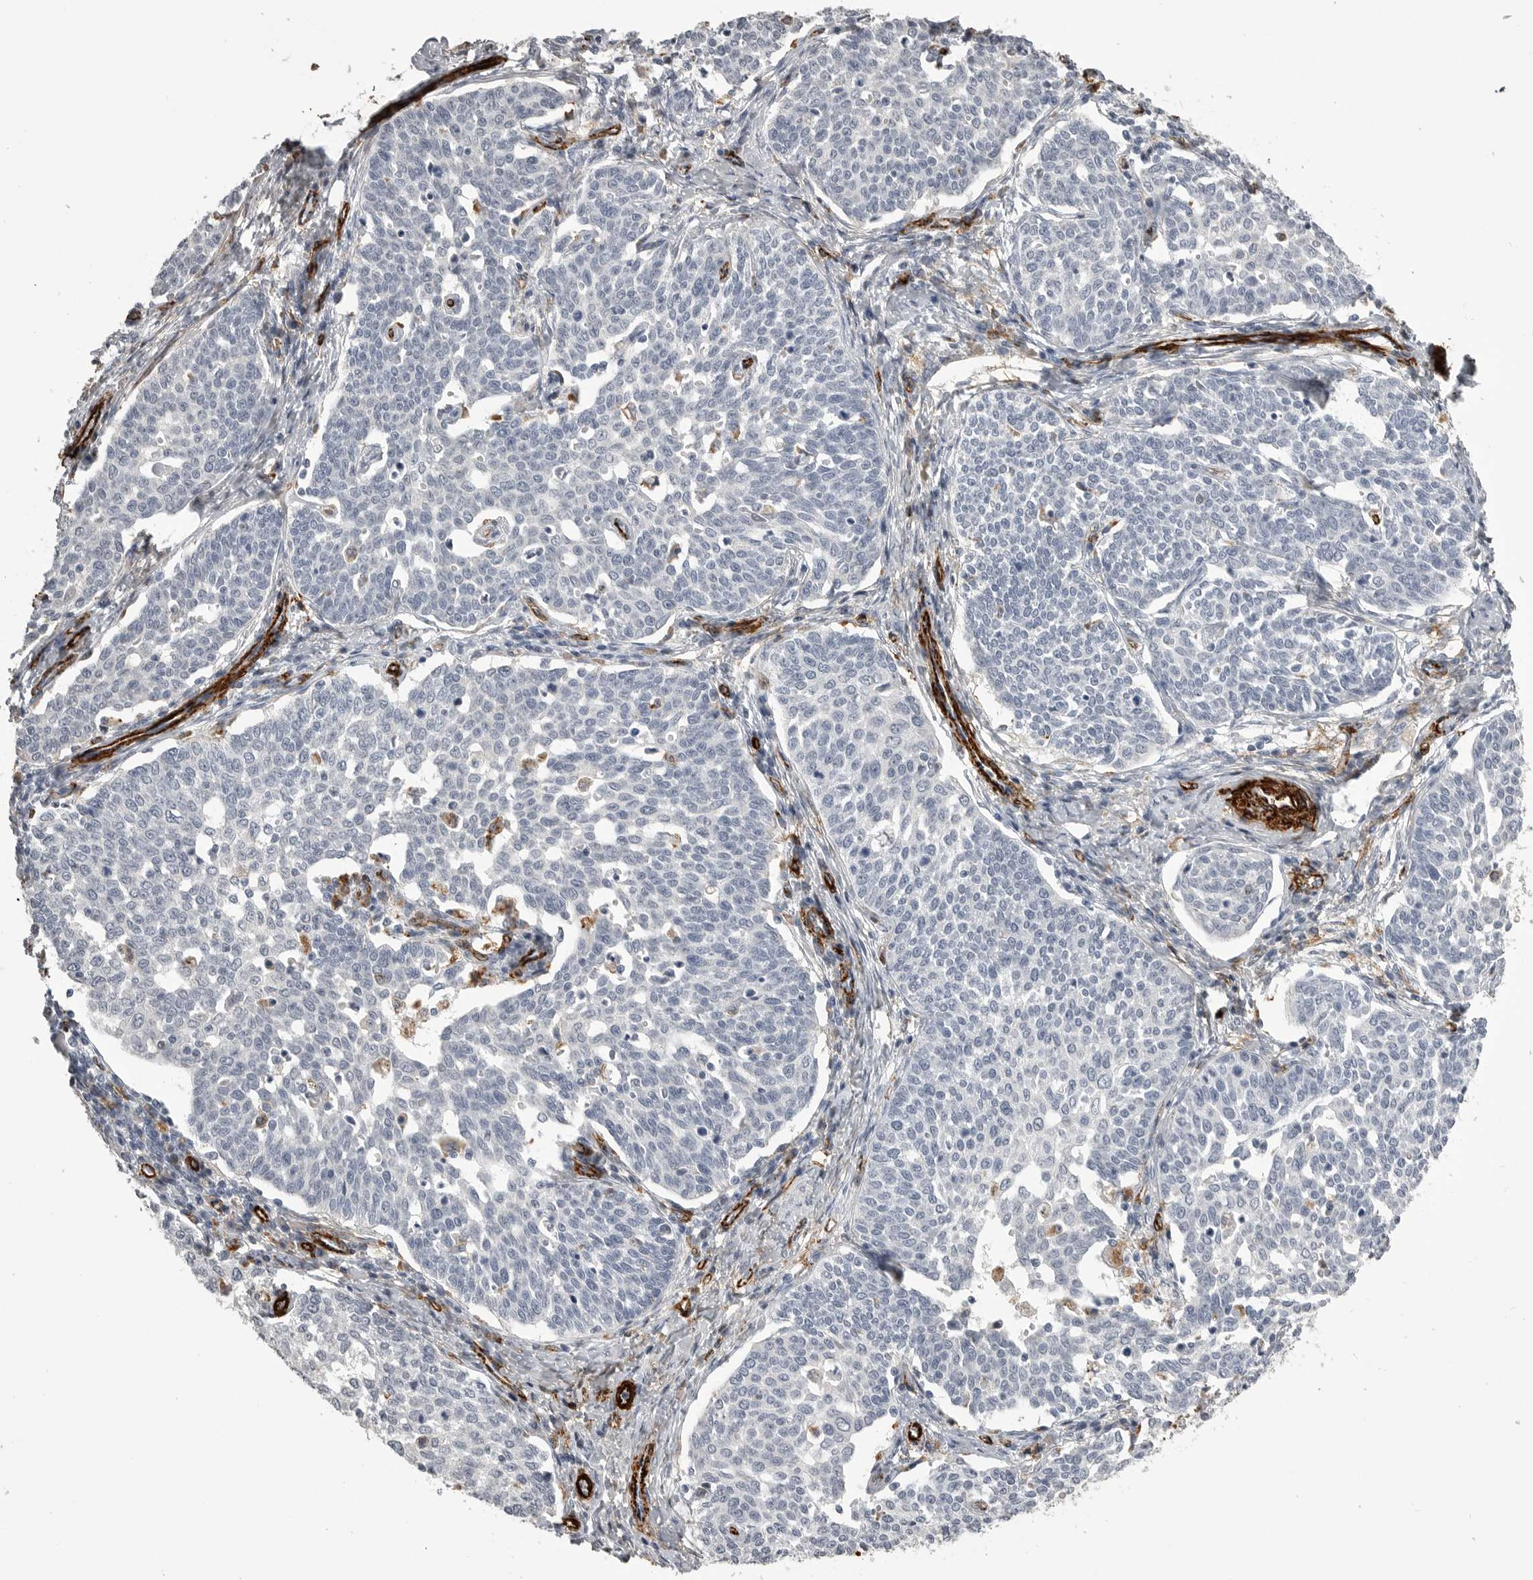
{"staining": {"intensity": "negative", "quantity": "none", "location": "none"}, "tissue": "cervical cancer", "cell_type": "Tumor cells", "image_type": "cancer", "snomed": [{"axis": "morphology", "description": "Squamous cell carcinoma, NOS"}, {"axis": "topography", "description": "Cervix"}], "caption": "High magnification brightfield microscopy of cervical cancer stained with DAB (3,3'-diaminobenzidine) (brown) and counterstained with hematoxylin (blue): tumor cells show no significant expression.", "gene": "AOC3", "patient": {"sex": "female", "age": 34}}